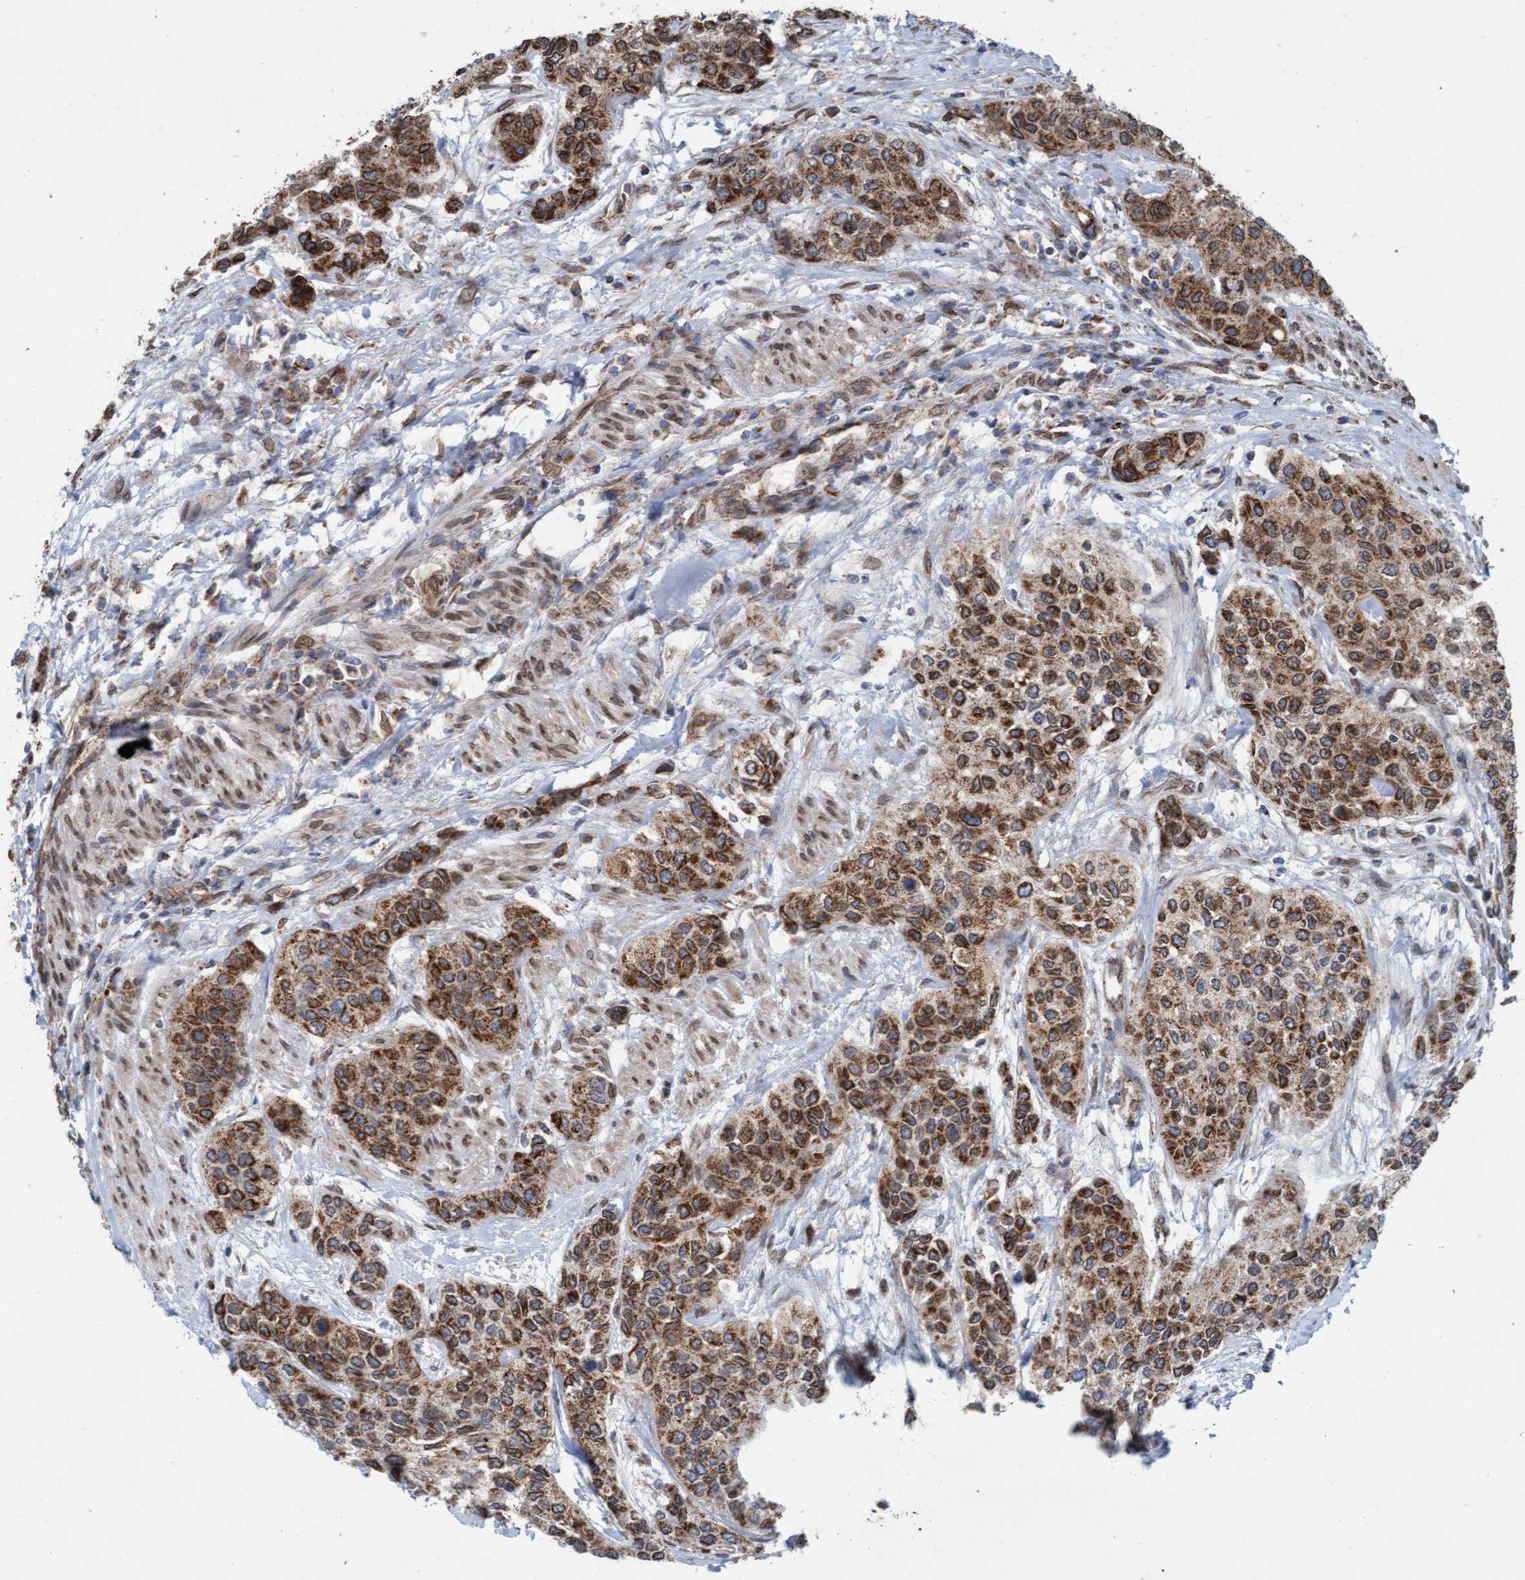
{"staining": {"intensity": "strong", "quantity": ">75%", "location": "cytoplasmic/membranous"}, "tissue": "urothelial cancer", "cell_type": "Tumor cells", "image_type": "cancer", "snomed": [{"axis": "morphology", "description": "Urothelial carcinoma, High grade"}, {"axis": "topography", "description": "Urinary bladder"}], "caption": "High-grade urothelial carcinoma stained with IHC demonstrates strong cytoplasmic/membranous positivity in approximately >75% of tumor cells.", "gene": "MRPS23", "patient": {"sex": "female", "age": 56}}